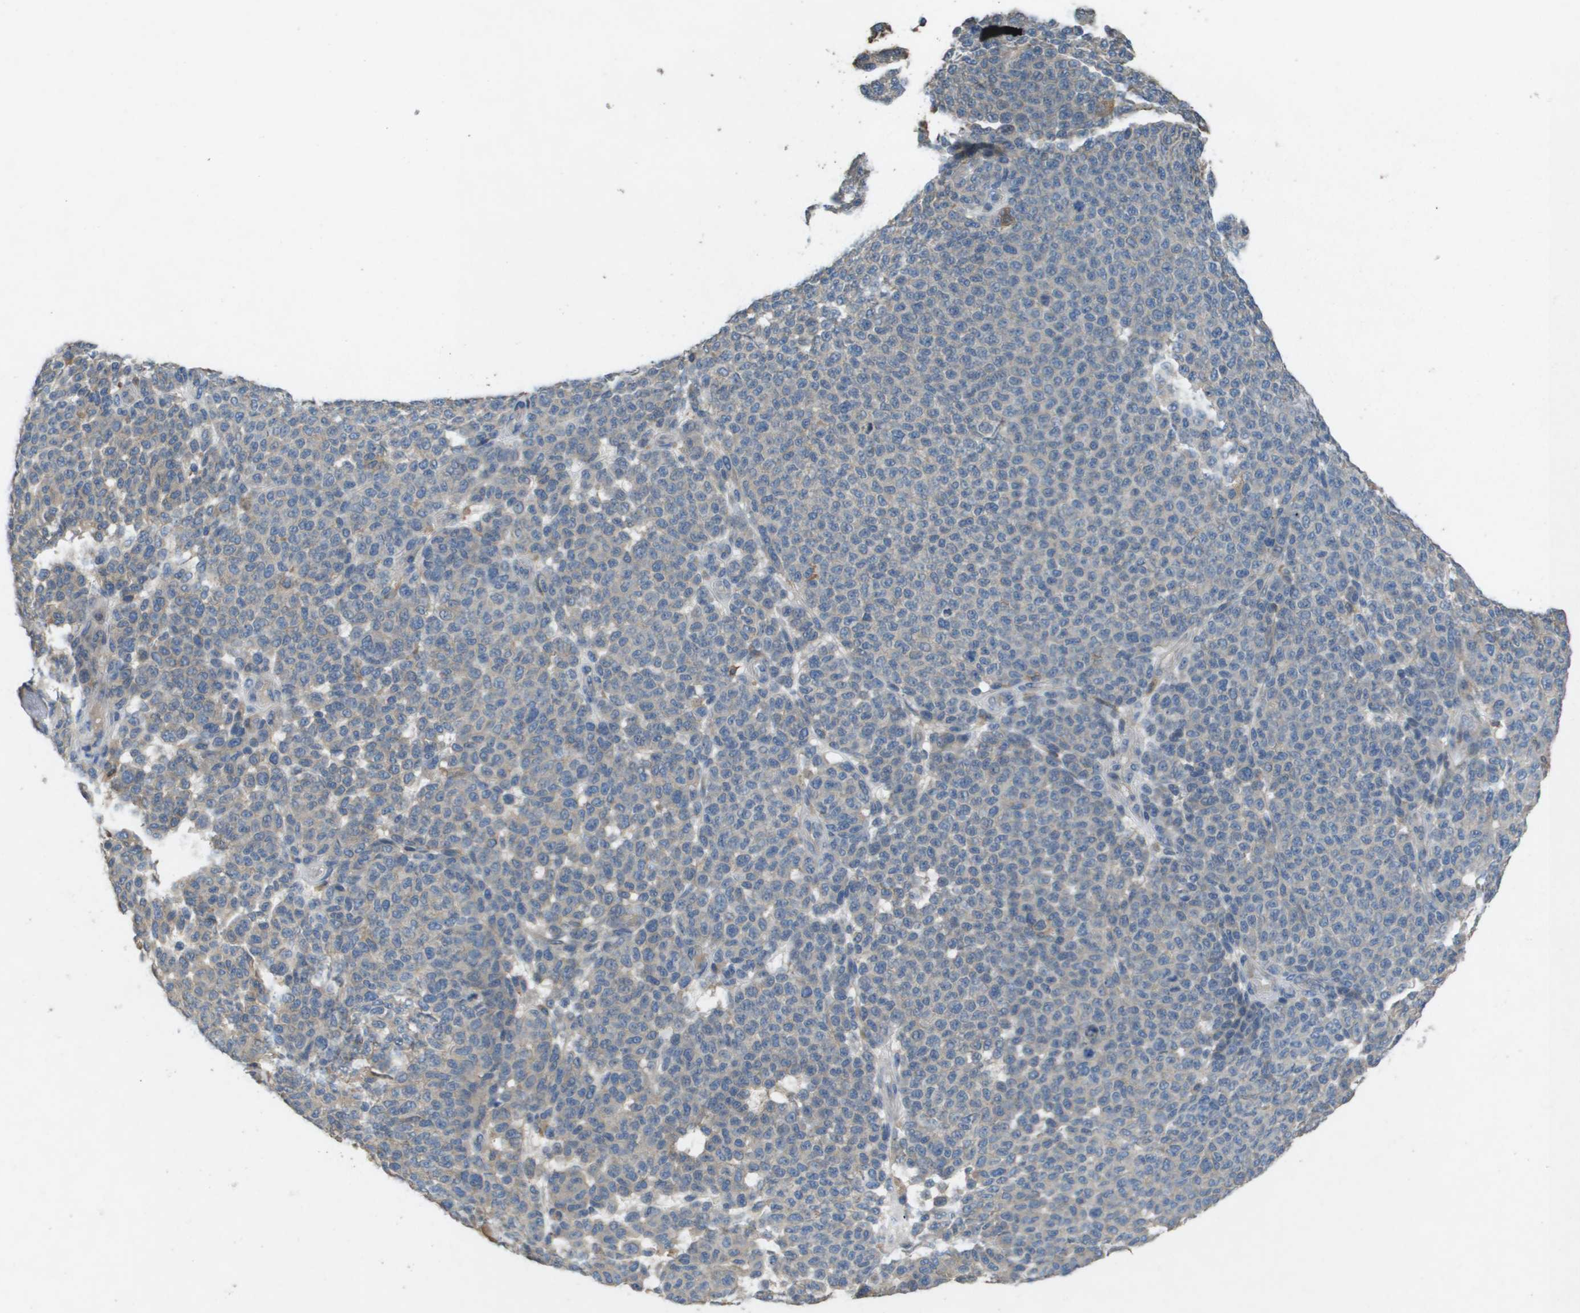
{"staining": {"intensity": "weak", "quantity": "25%-75%", "location": "cytoplasmic/membranous"}, "tissue": "melanoma", "cell_type": "Tumor cells", "image_type": "cancer", "snomed": [{"axis": "morphology", "description": "Malignant melanoma, NOS"}, {"axis": "topography", "description": "Skin"}], "caption": "High-power microscopy captured an IHC micrograph of melanoma, revealing weak cytoplasmic/membranous expression in approximately 25%-75% of tumor cells.", "gene": "CLCA4", "patient": {"sex": "male", "age": 59}}